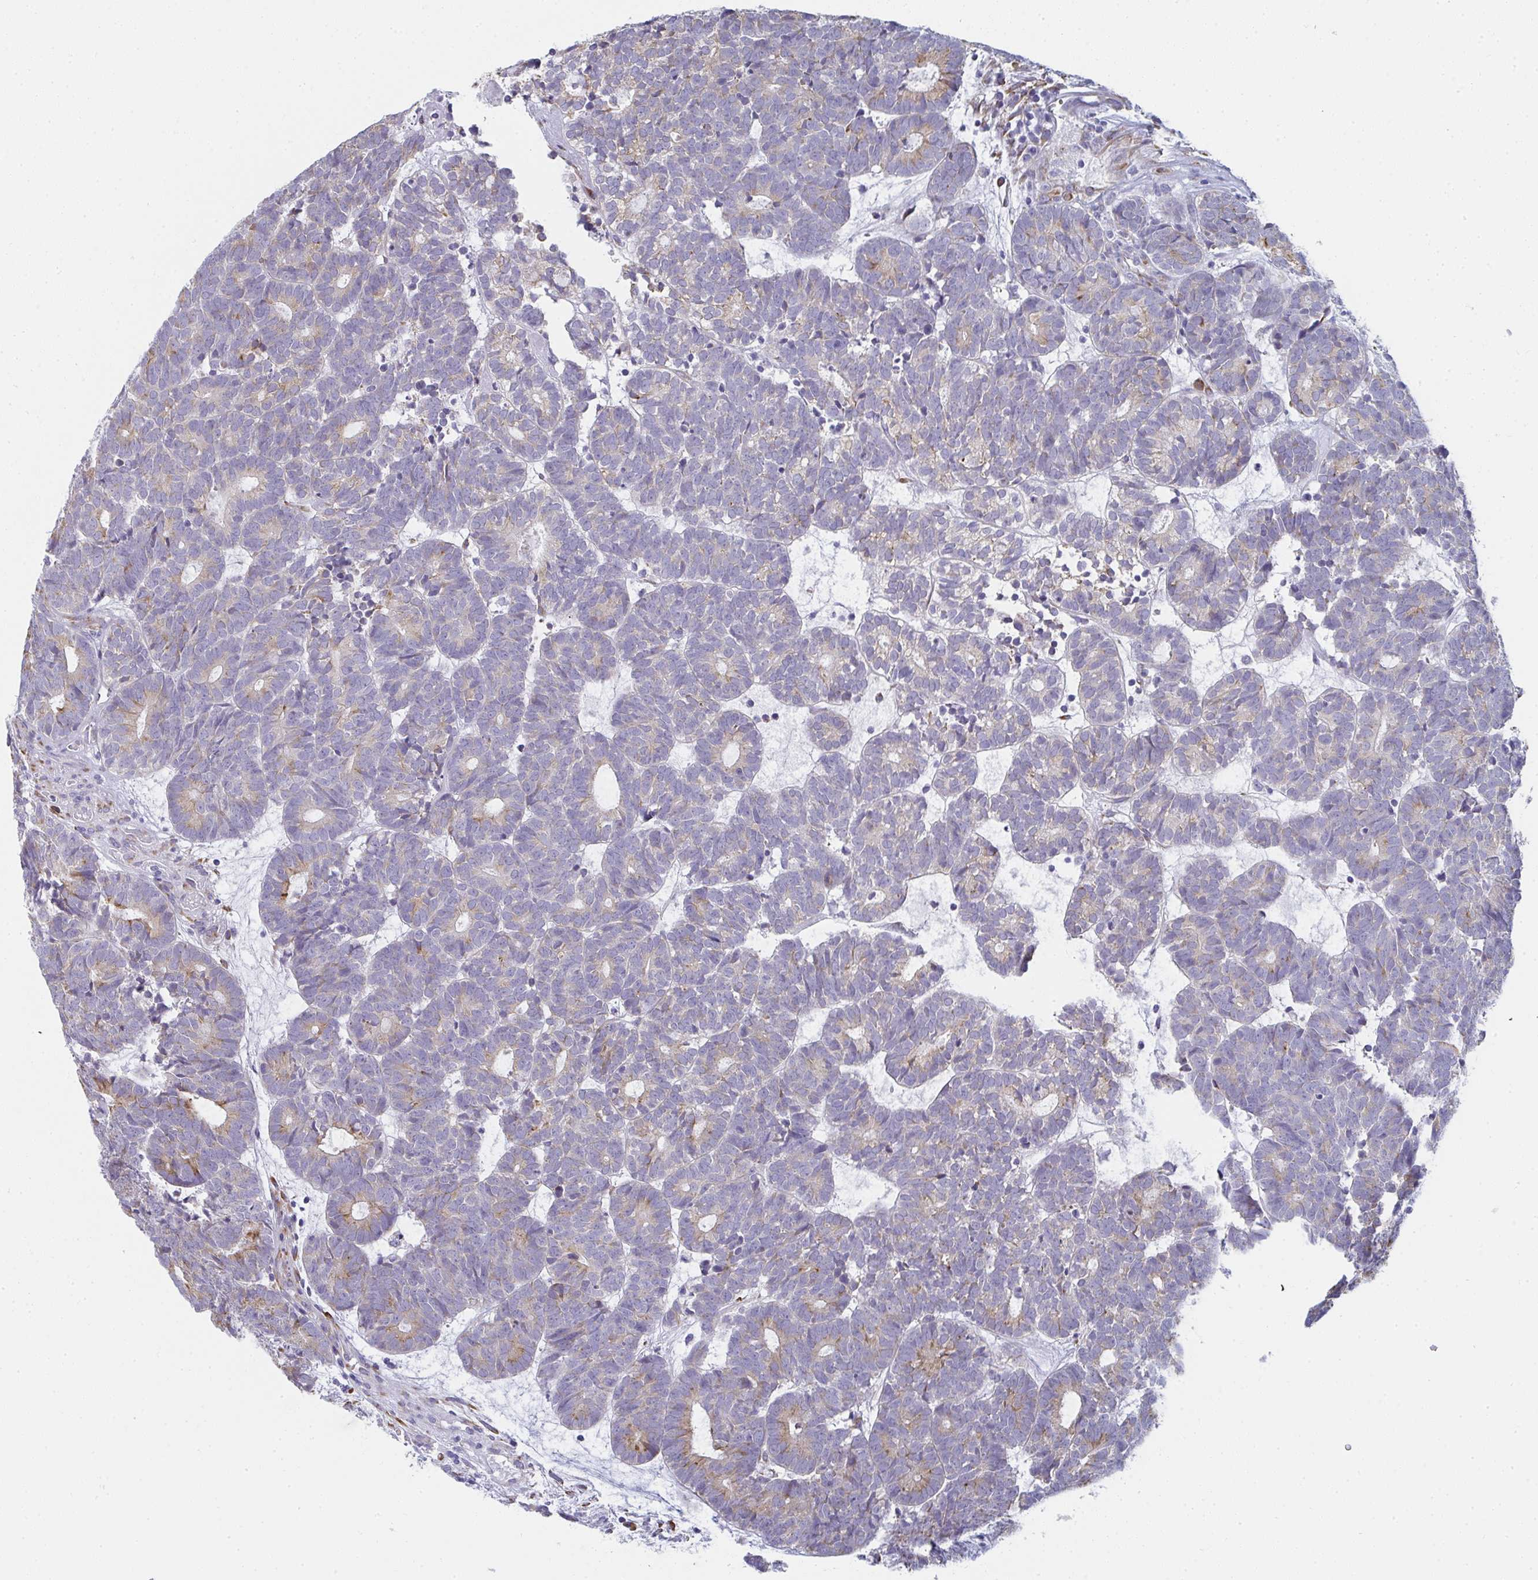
{"staining": {"intensity": "moderate", "quantity": "25%-75%", "location": "cytoplasmic/membranous"}, "tissue": "head and neck cancer", "cell_type": "Tumor cells", "image_type": "cancer", "snomed": [{"axis": "morphology", "description": "Adenocarcinoma, NOS"}, {"axis": "topography", "description": "Head-Neck"}], "caption": "Human head and neck cancer stained for a protein (brown) reveals moderate cytoplasmic/membranous positive positivity in about 25%-75% of tumor cells.", "gene": "SHROOM1", "patient": {"sex": "female", "age": 81}}